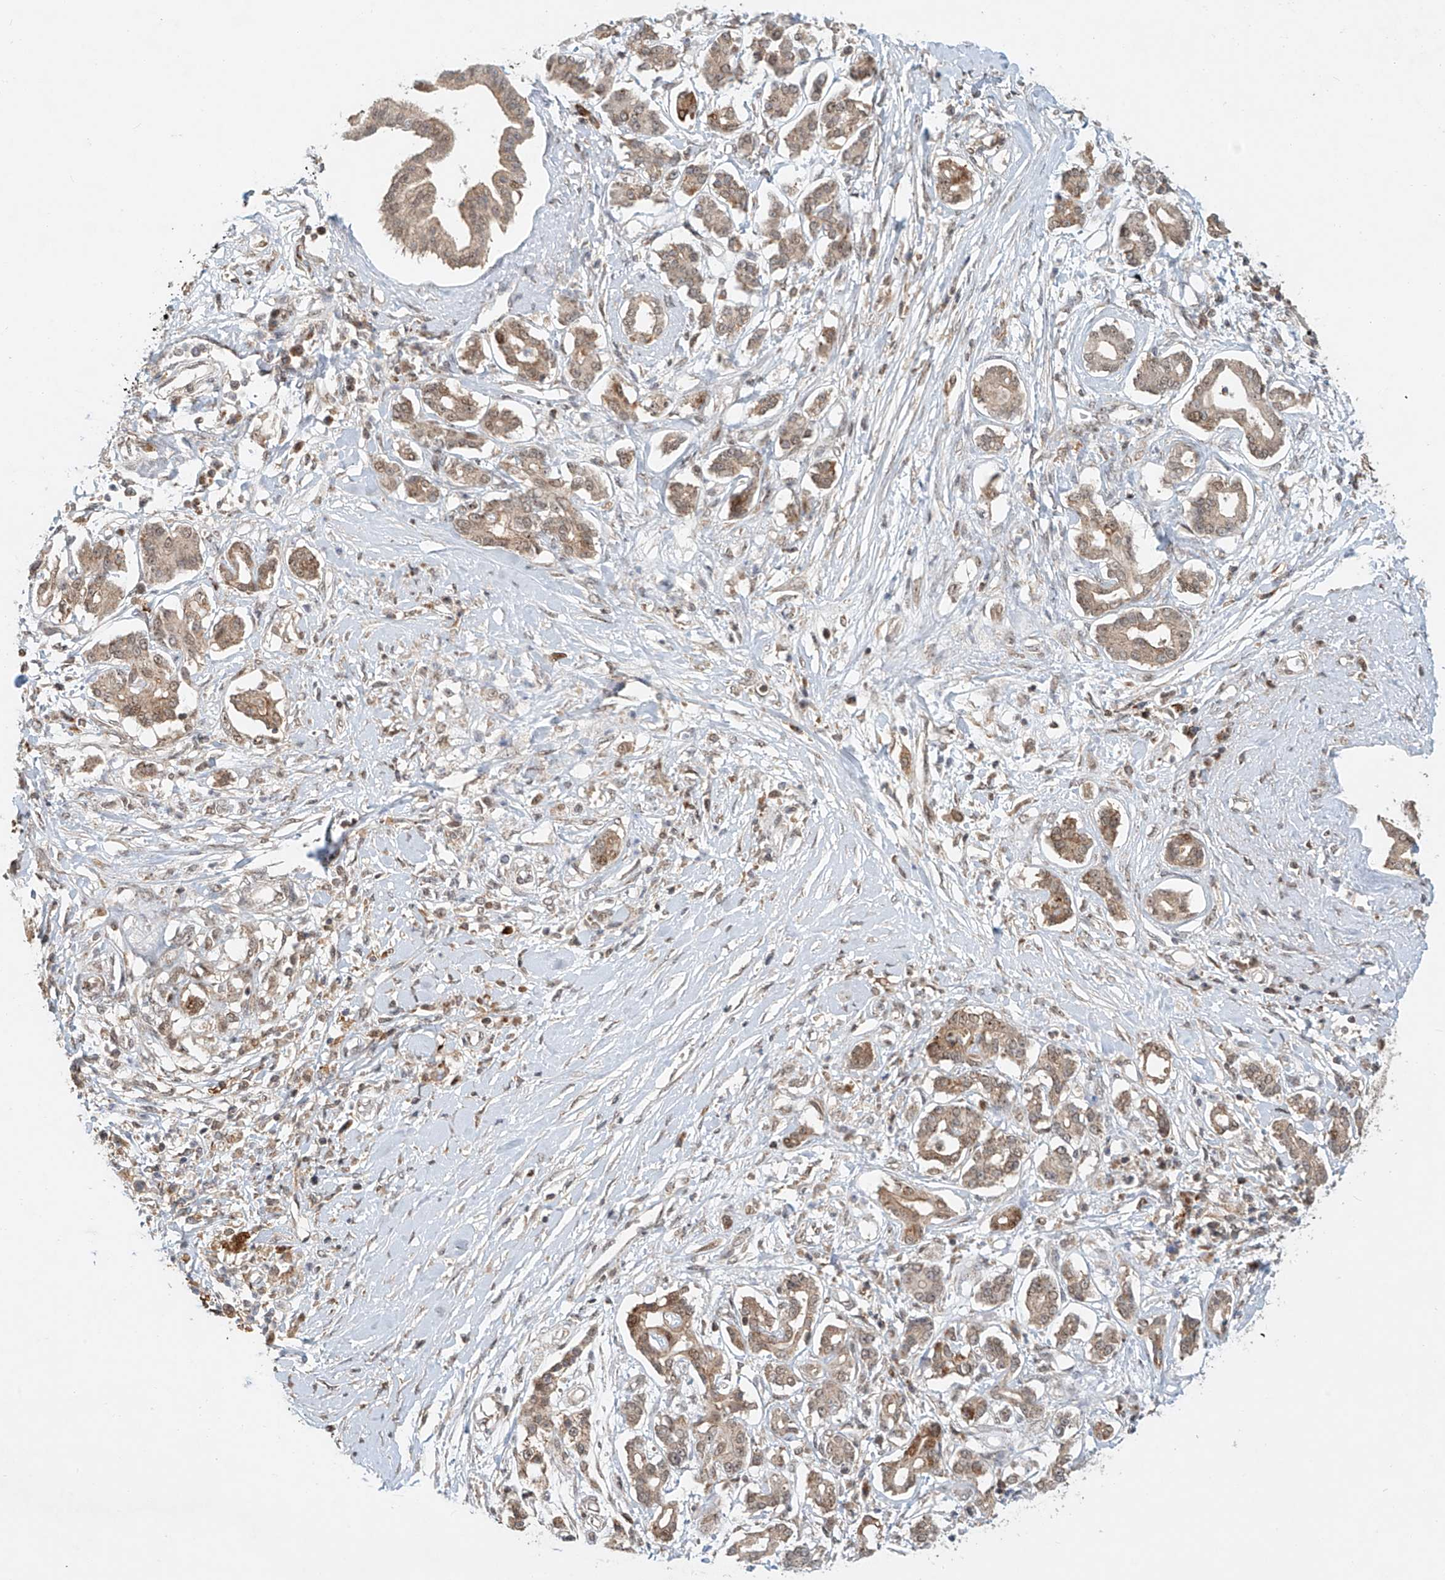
{"staining": {"intensity": "weak", "quantity": ">75%", "location": "cytoplasmic/membranous,nuclear"}, "tissue": "pancreatic cancer", "cell_type": "Tumor cells", "image_type": "cancer", "snomed": [{"axis": "morphology", "description": "Inflammation, NOS"}, {"axis": "morphology", "description": "Adenocarcinoma, NOS"}, {"axis": "topography", "description": "Pancreas"}], "caption": "This is a micrograph of immunohistochemistry staining of pancreatic cancer, which shows weak positivity in the cytoplasmic/membranous and nuclear of tumor cells.", "gene": "SYTL3", "patient": {"sex": "female", "age": 56}}